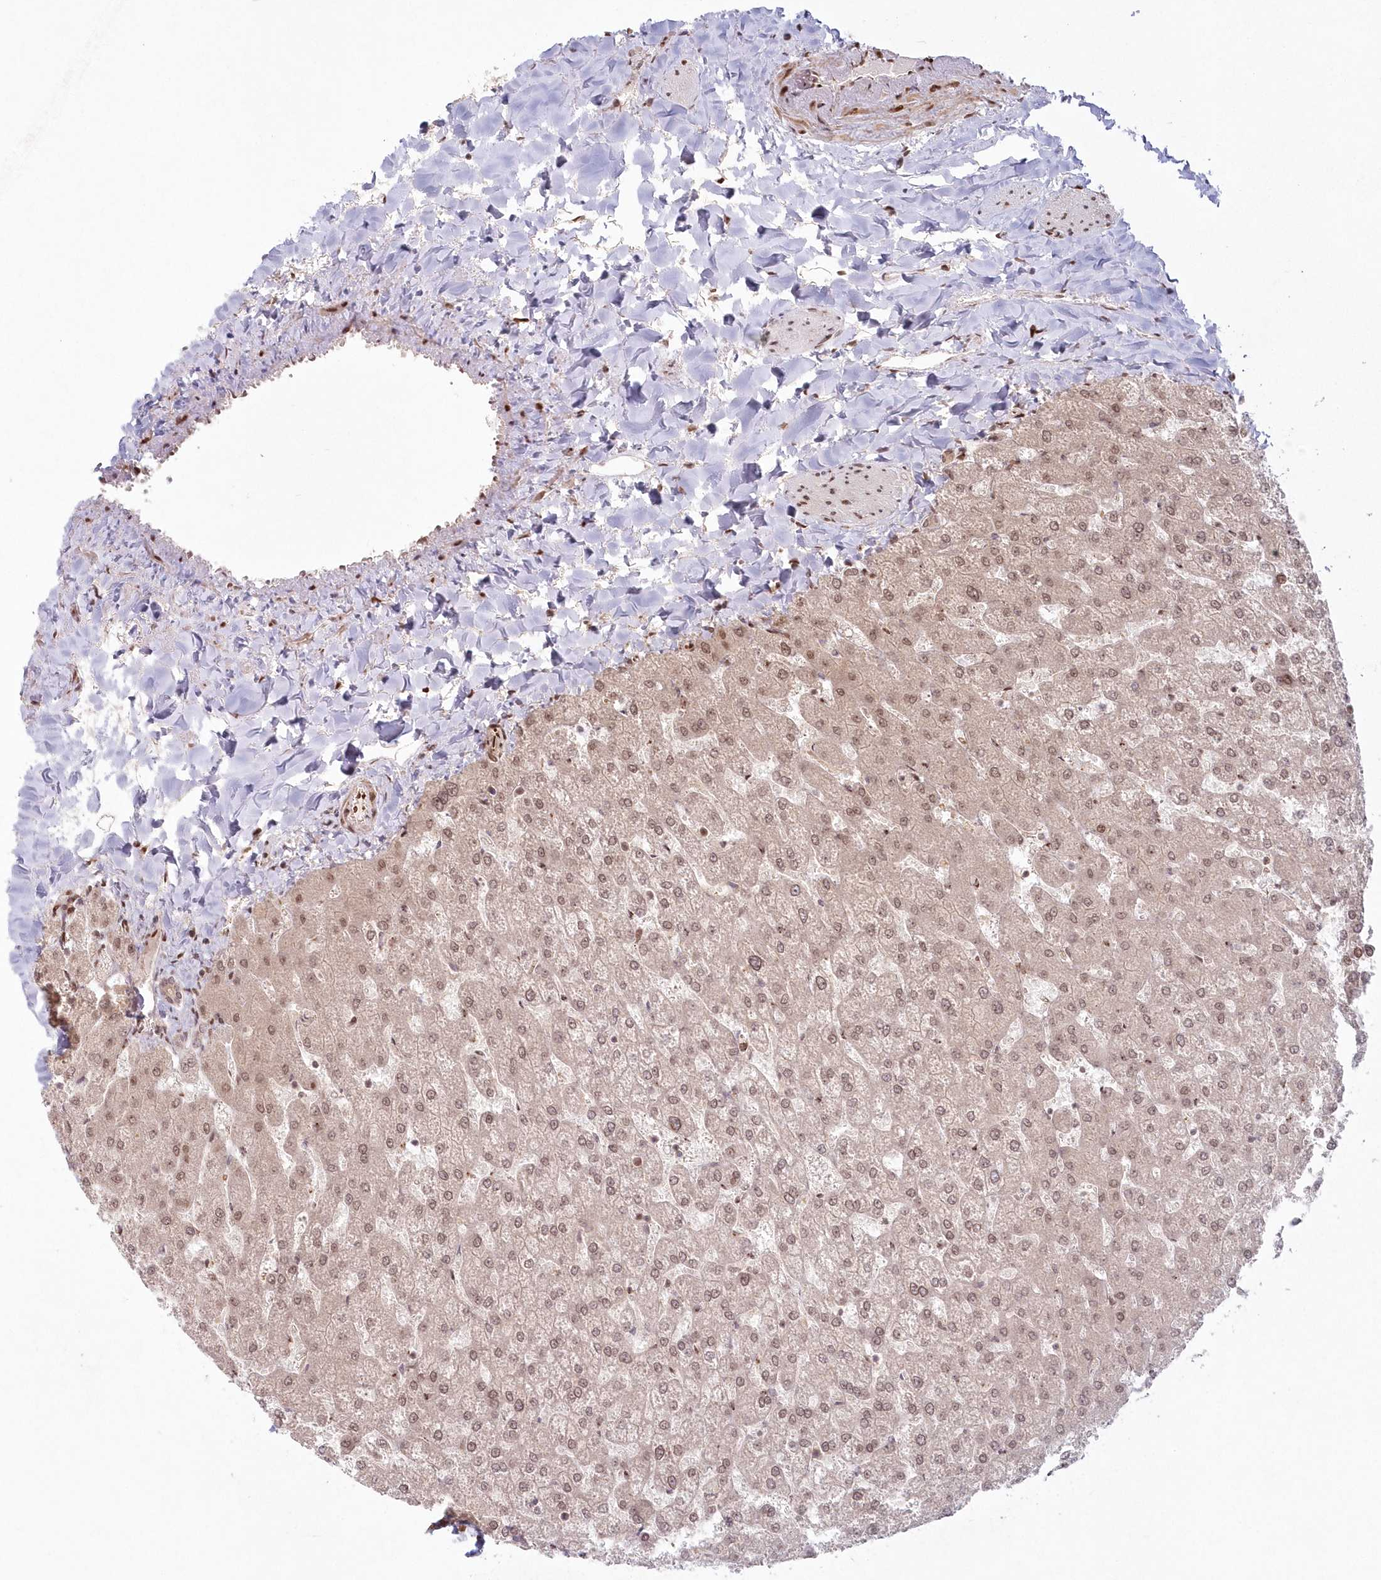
{"staining": {"intensity": "weak", "quantity": ">75%", "location": "cytoplasmic/membranous"}, "tissue": "liver", "cell_type": "Cholangiocytes", "image_type": "normal", "snomed": [{"axis": "morphology", "description": "Normal tissue, NOS"}, {"axis": "topography", "description": "Liver"}], "caption": "Immunohistochemical staining of benign human liver displays weak cytoplasmic/membranous protein positivity in approximately >75% of cholangiocytes.", "gene": "TOGARAM2", "patient": {"sex": "female", "age": 32}}